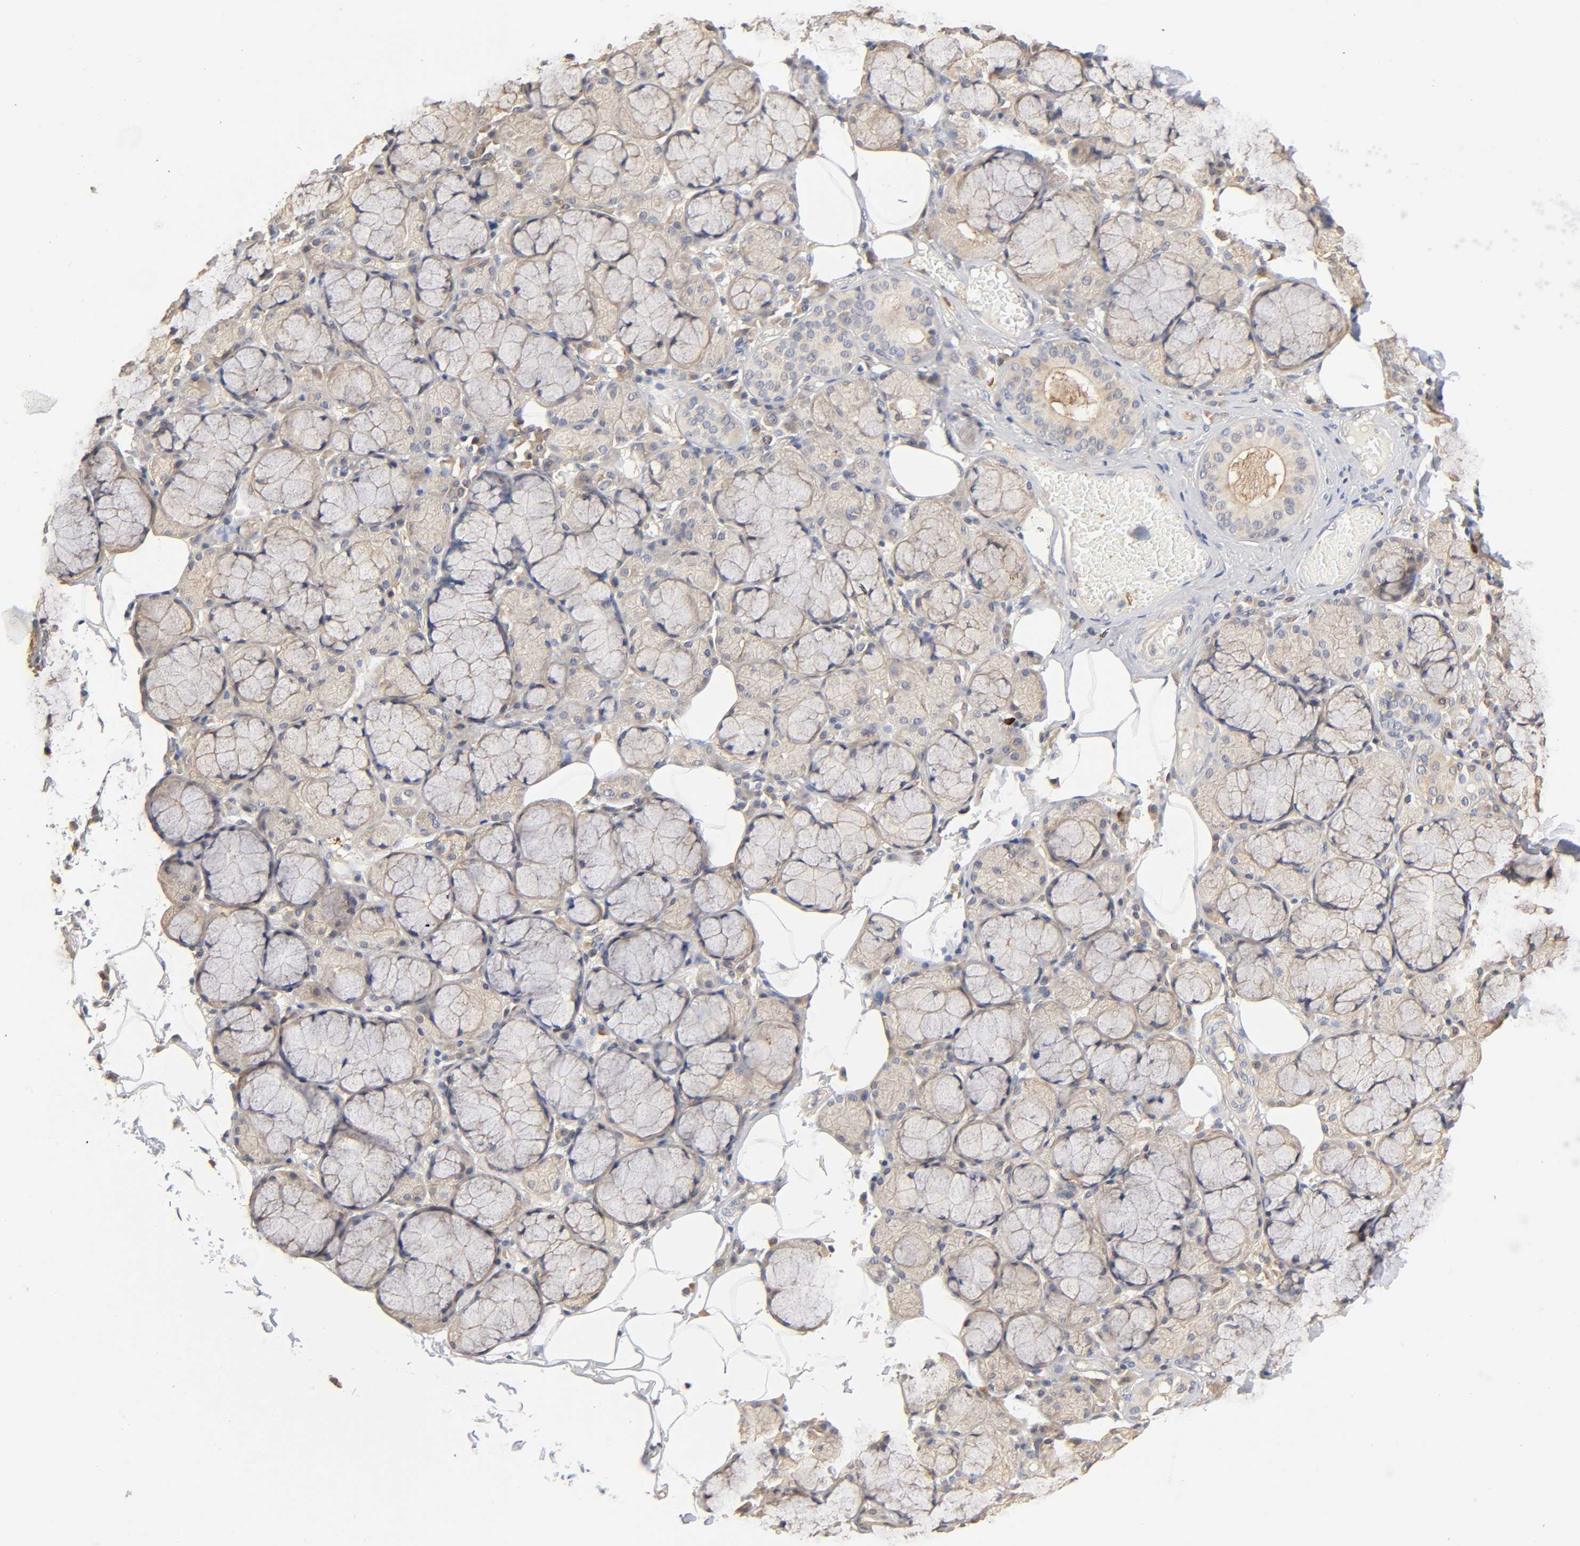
{"staining": {"intensity": "negative", "quantity": "none", "location": "none"}, "tissue": "salivary gland", "cell_type": "Glandular cells", "image_type": "normal", "snomed": [{"axis": "morphology", "description": "Normal tissue, NOS"}, {"axis": "topography", "description": "Skeletal muscle"}, {"axis": "topography", "description": "Oral tissue"}, {"axis": "topography", "description": "Salivary gland"}, {"axis": "topography", "description": "Peripheral nerve tissue"}], "caption": "Glandular cells show no significant positivity in unremarkable salivary gland.", "gene": "PDE5A", "patient": {"sex": "male", "age": 54}}